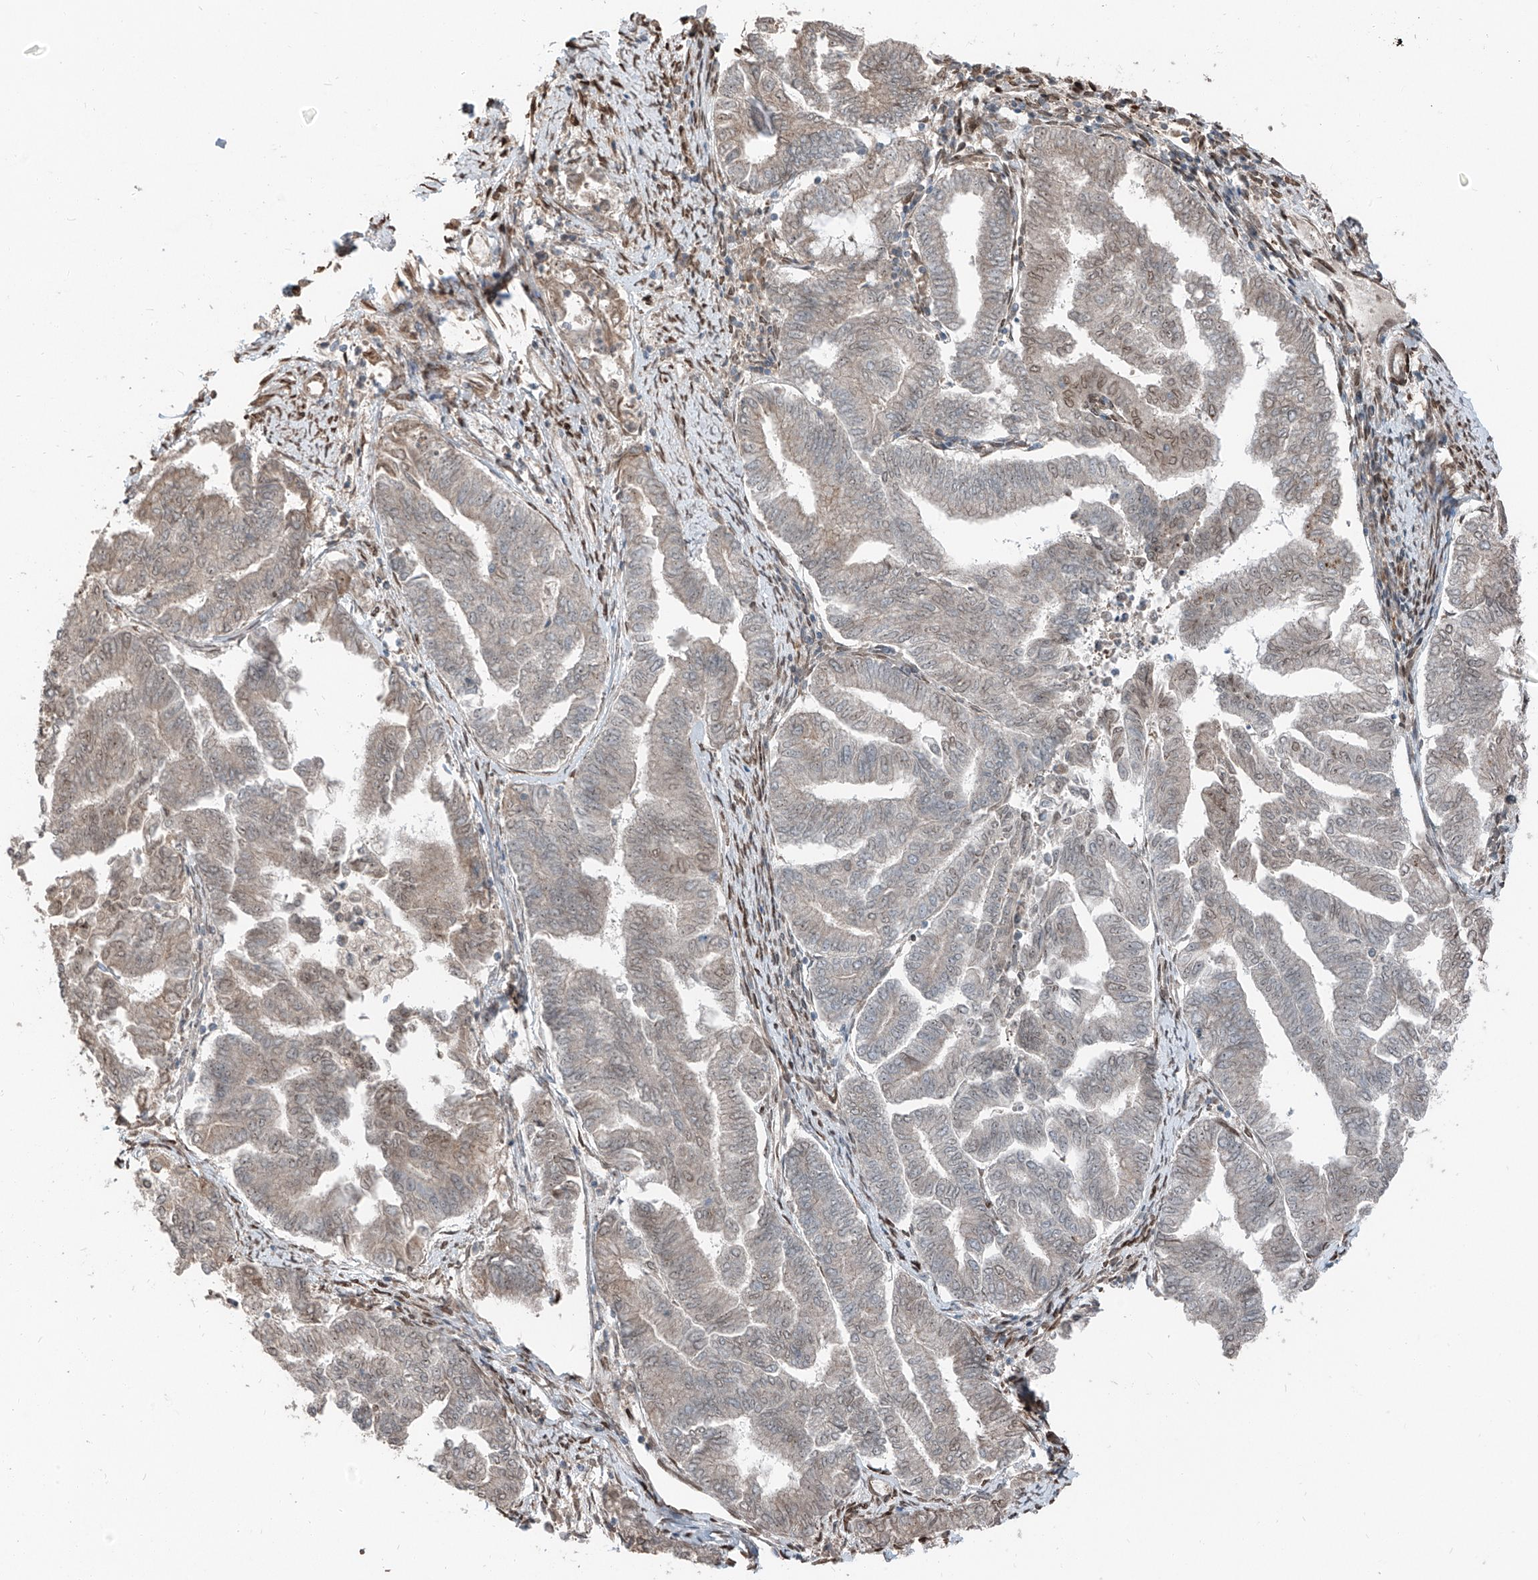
{"staining": {"intensity": "moderate", "quantity": "<25%", "location": "cytoplasmic/membranous,nuclear"}, "tissue": "endometrial cancer", "cell_type": "Tumor cells", "image_type": "cancer", "snomed": [{"axis": "morphology", "description": "Adenocarcinoma, NOS"}, {"axis": "topography", "description": "Endometrium"}], "caption": "DAB immunohistochemical staining of adenocarcinoma (endometrial) displays moderate cytoplasmic/membranous and nuclear protein expression in about <25% of tumor cells. Immunohistochemistry (ihc) stains the protein of interest in brown and the nuclei are stained blue.", "gene": "CEP162", "patient": {"sex": "female", "age": 79}}